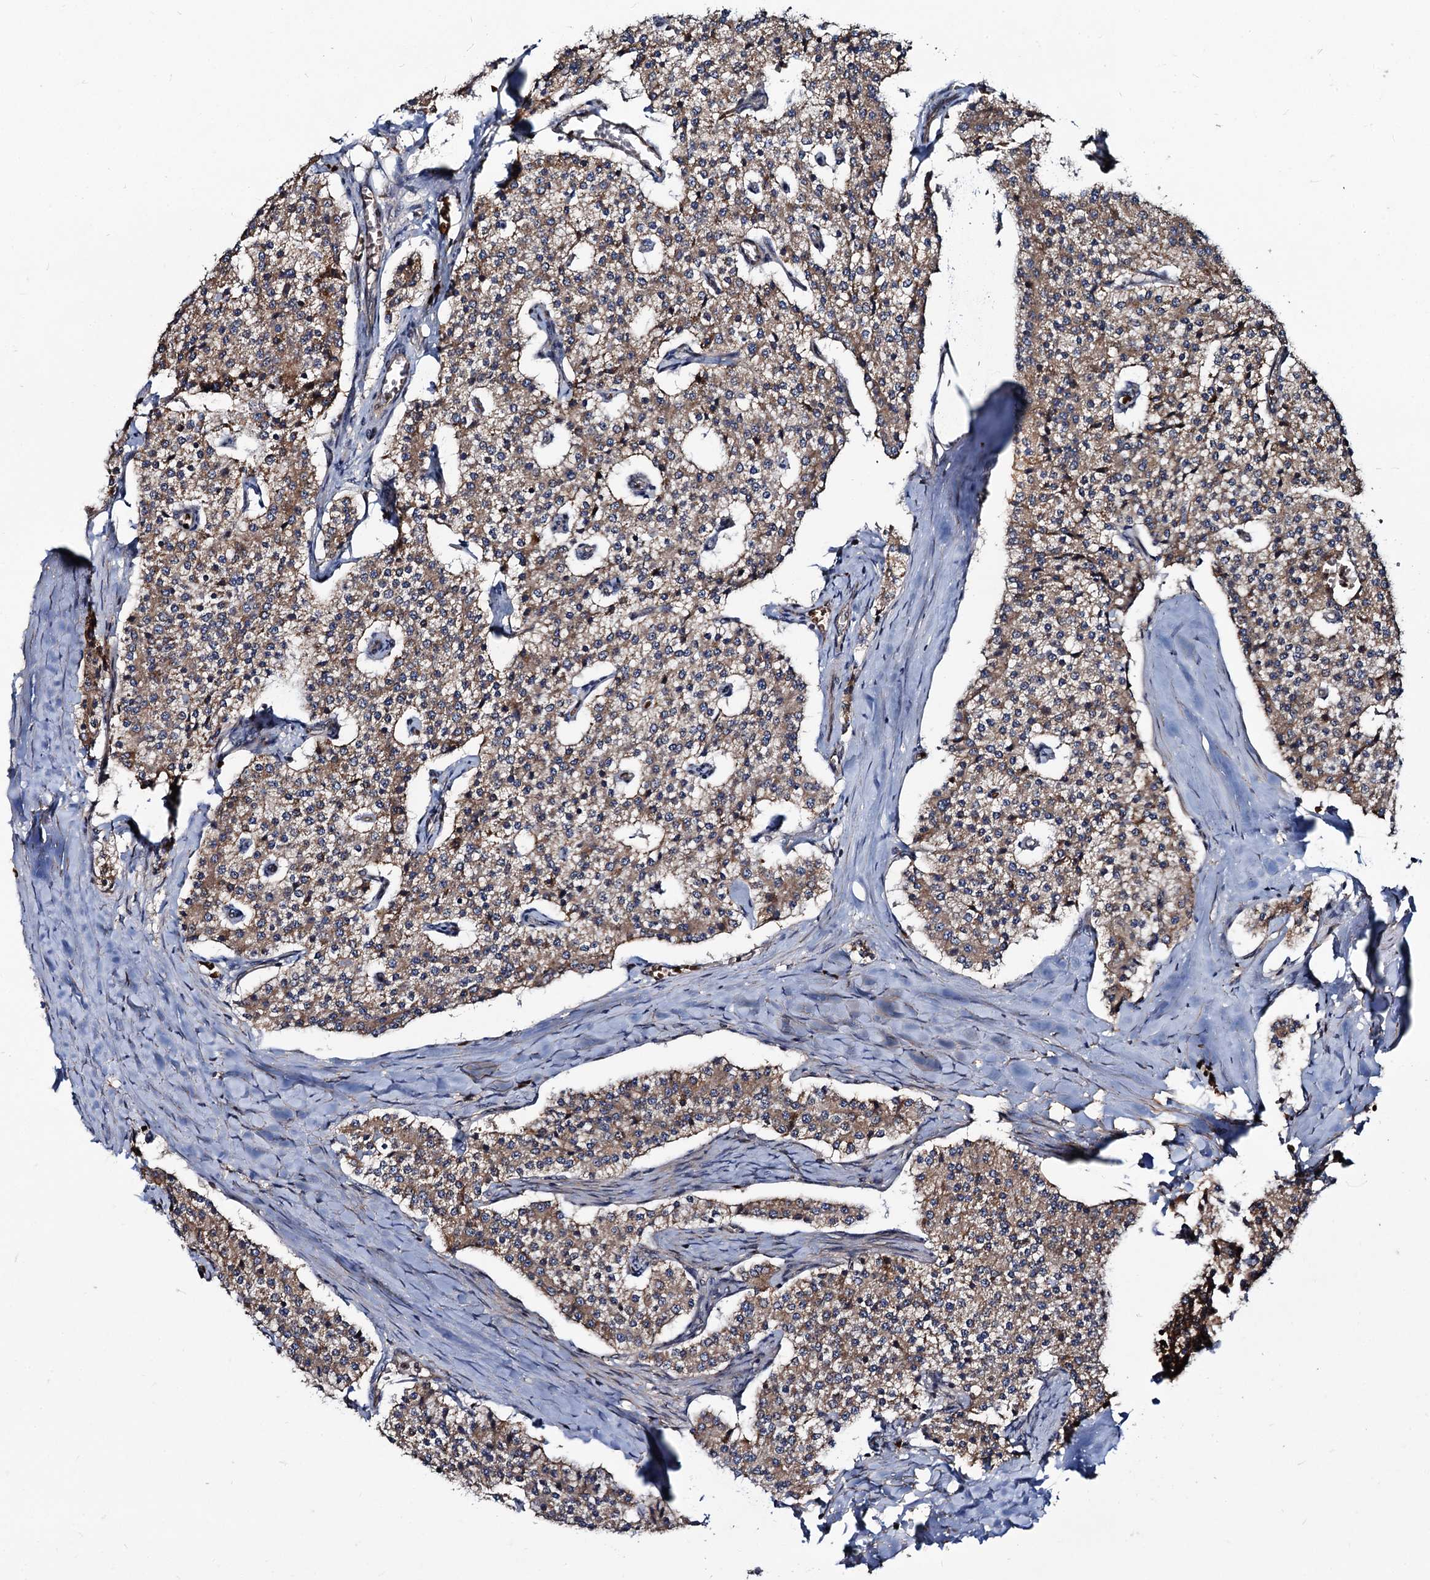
{"staining": {"intensity": "weak", "quantity": ">75%", "location": "cytoplasmic/membranous"}, "tissue": "carcinoid", "cell_type": "Tumor cells", "image_type": "cancer", "snomed": [{"axis": "morphology", "description": "Carcinoid, malignant, NOS"}, {"axis": "topography", "description": "Colon"}], "caption": "DAB (3,3'-diaminobenzidine) immunohistochemical staining of carcinoid displays weak cytoplasmic/membranous protein positivity in approximately >75% of tumor cells.", "gene": "KXD1", "patient": {"sex": "female", "age": 52}}